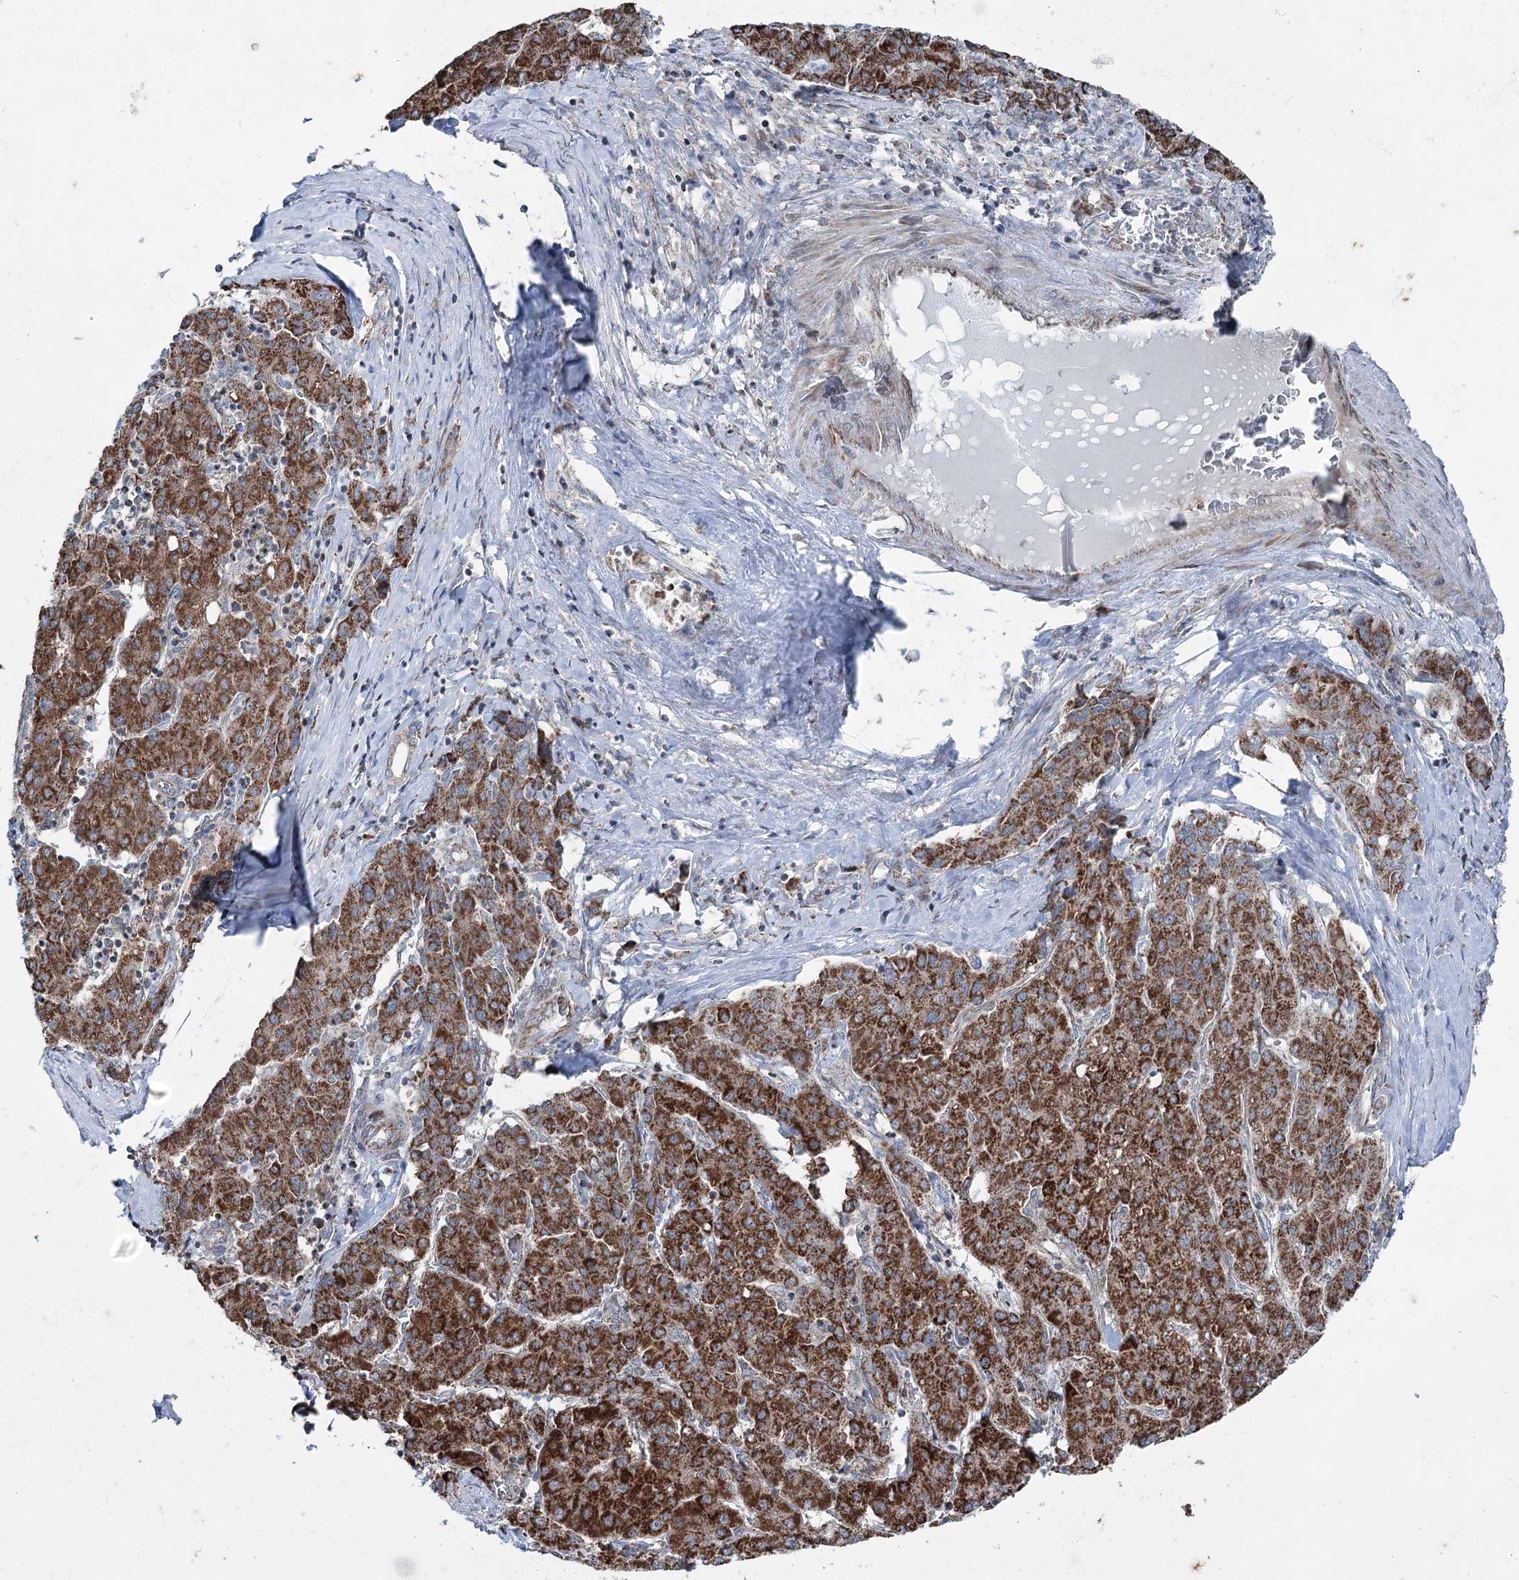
{"staining": {"intensity": "strong", "quantity": ">75%", "location": "cytoplasmic/membranous"}, "tissue": "liver cancer", "cell_type": "Tumor cells", "image_type": "cancer", "snomed": [{"axis": "morphology", "description": "Carcinoma, Hepatocellular, NOS"}, {"axis": "topography", "description": "Liver"}], "caption": "Protein staining by immunohistochemistry reveals strong cytoplasmic/membranous positivity in about >75% of tumor cells in liver cancer.", "gene": "UCN3", "patient": {"sex": "male", "age": 65}}